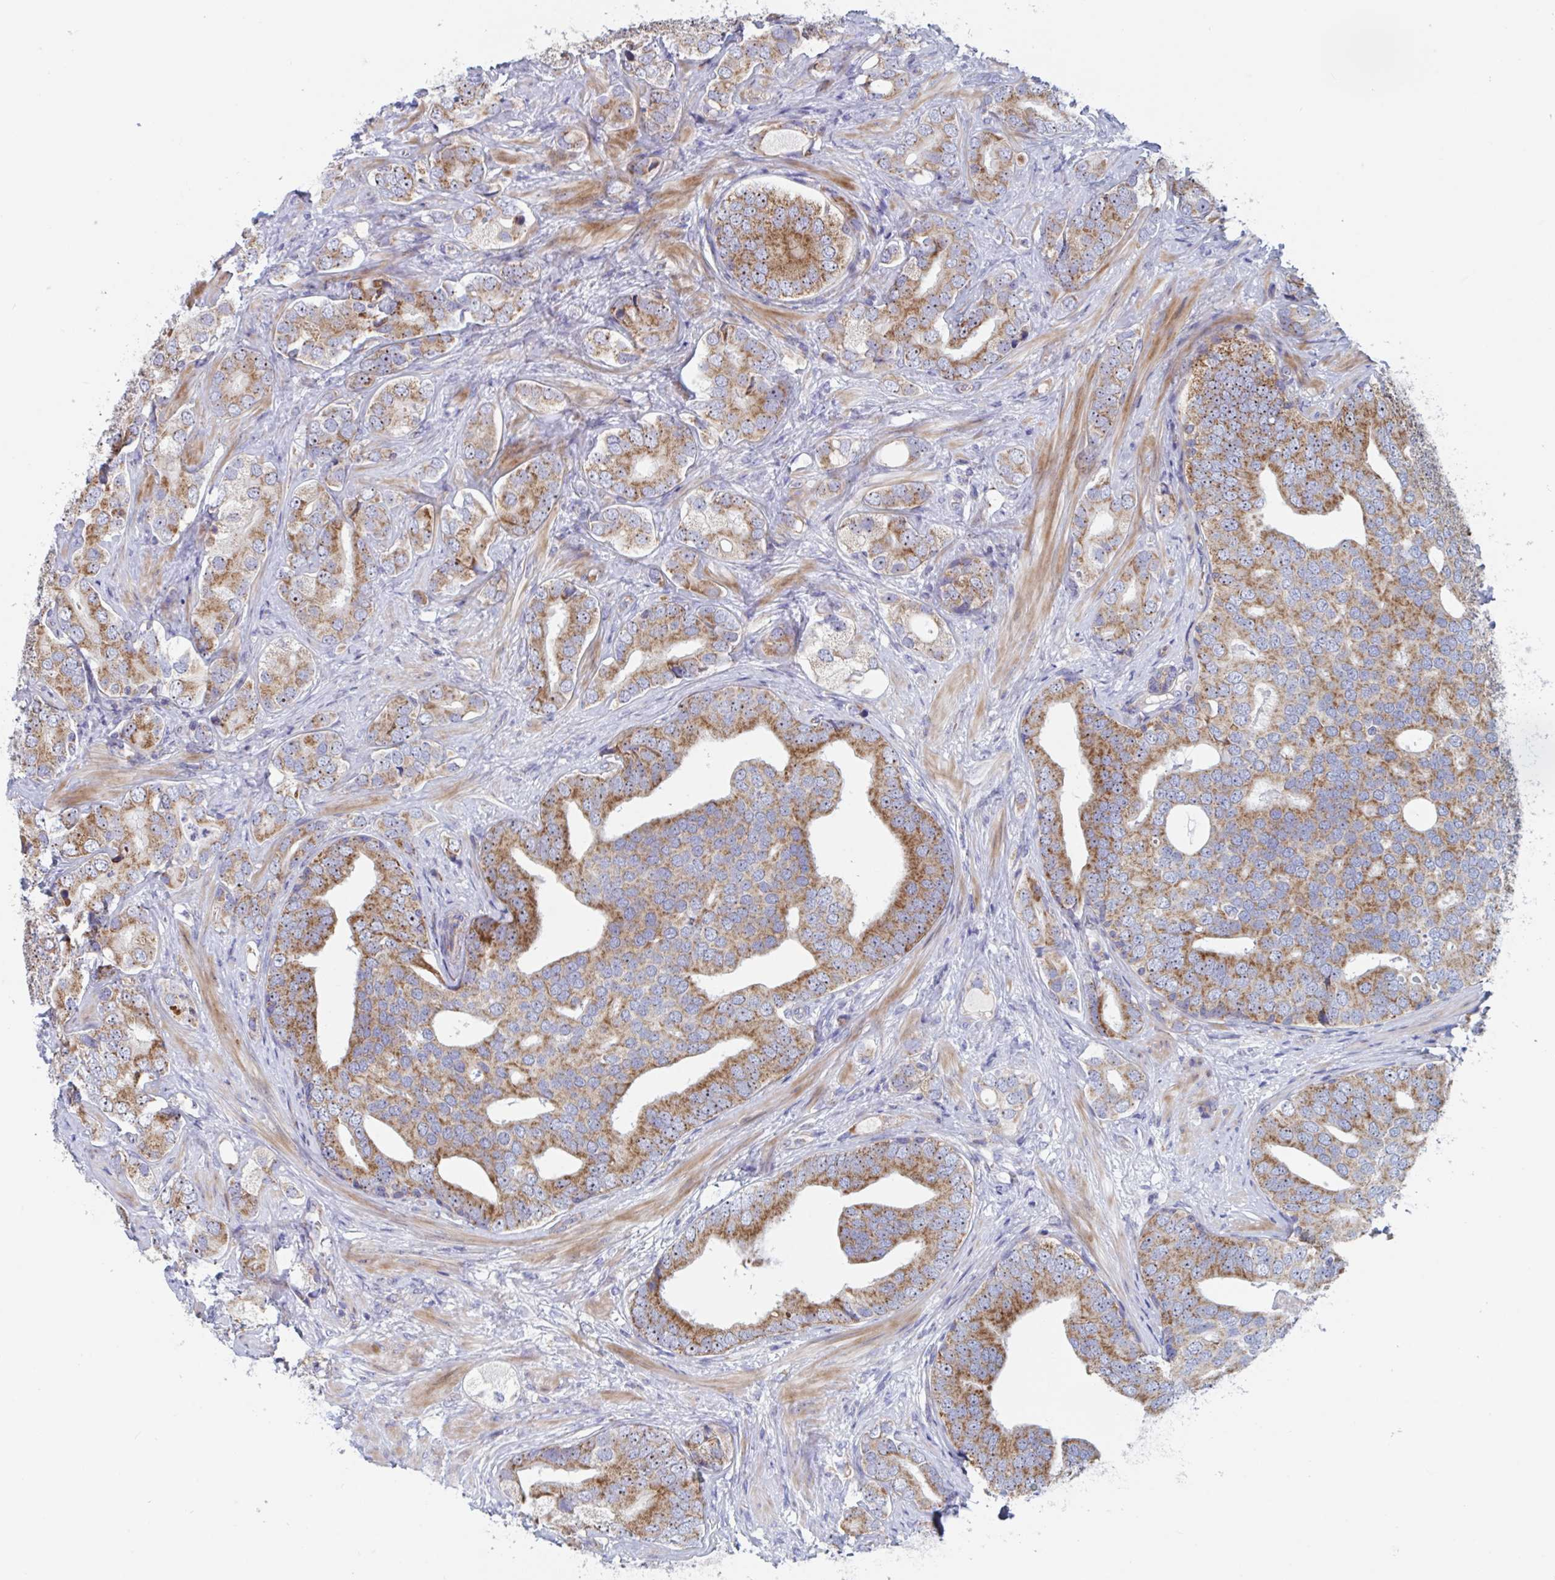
{"staining": {"intensity": "moderate", "quantity": "25%-75%", "location": "cytoplasmic/membranous,nuclear"}, "tissue": "prostate cancer", "cell_type": "Tumor cells", "image_type": "cancer", "snomed": [{"axis": "morphology", "description": "Adenocarcinoma, High grade"}, {"axis": "topography", "description": "Prostate"}], "caption": "Prostate cancer (adenocarcinoma (high-grade)) tissue demonstrates moderate cytoplasmic/membranous and nuclear expression in approximately 25%-75% of tumor cells", "gene": "MRPL53", "patient": {"sex": "male", "age": 62}}